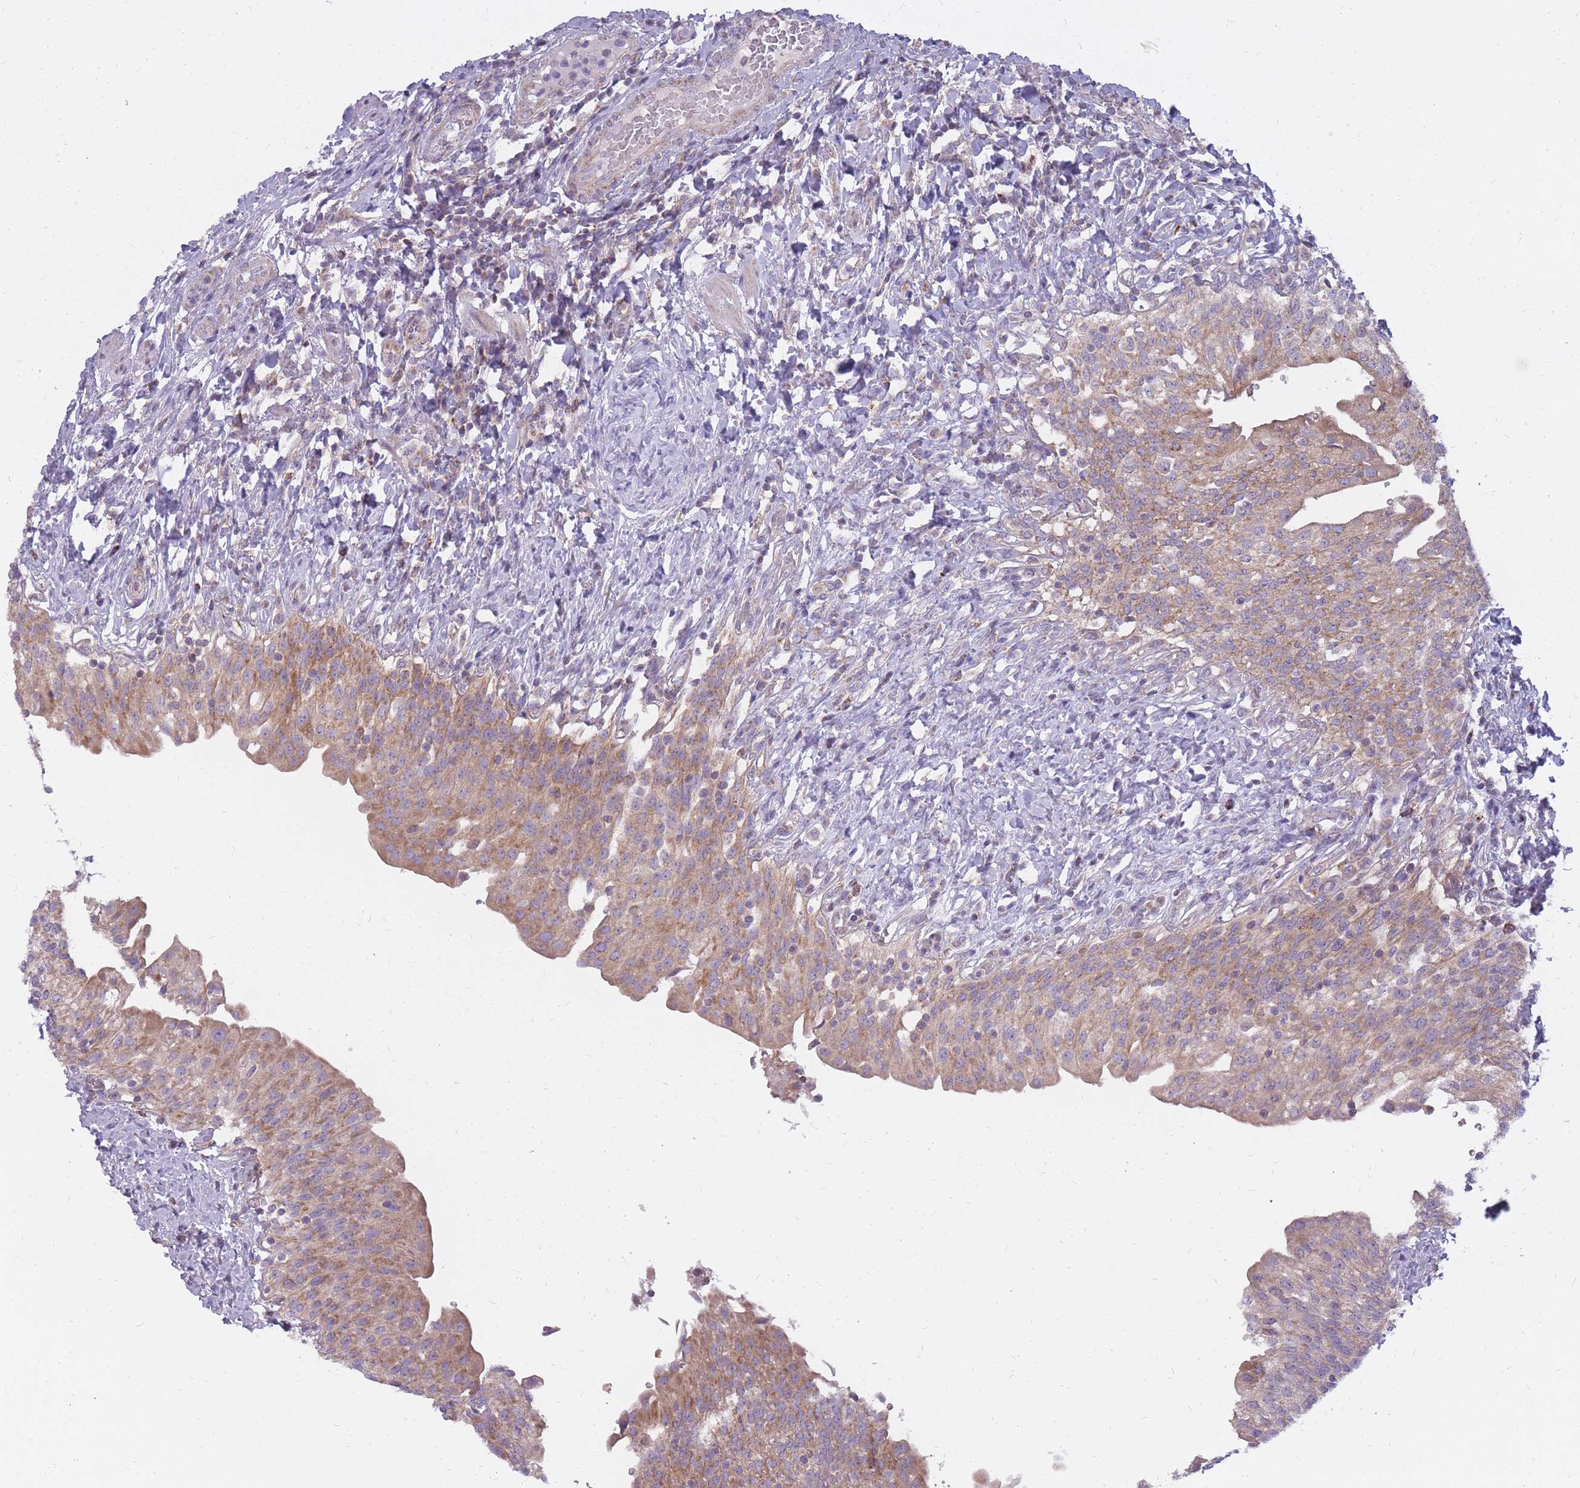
{"staining": {"intensity": "moderate", "quantity": ">75%", "location": "cytoplasmic/membranous"}, "tissue": "urinary bladder", "cell_type": "Urothelial cells", "image_type": "normal", "snomed": [{"axis": "morphology", "description": "Normal tissue, NOS"}, {"axis": "morphology", "description": "Inflammation, NOS"}, {"axis": "topography", "description": "Urinary bladder"}], "caption": "DAB (3,3'-diaminobenzidine) immunohistochemical staining of benign urinary bladder exhibits moderate cytoplasmic/membranous protein staining in approximately >75% of urothelial cells.", "gene": "ALKBH4", "patient": {"sex": "male", "age": 64}}